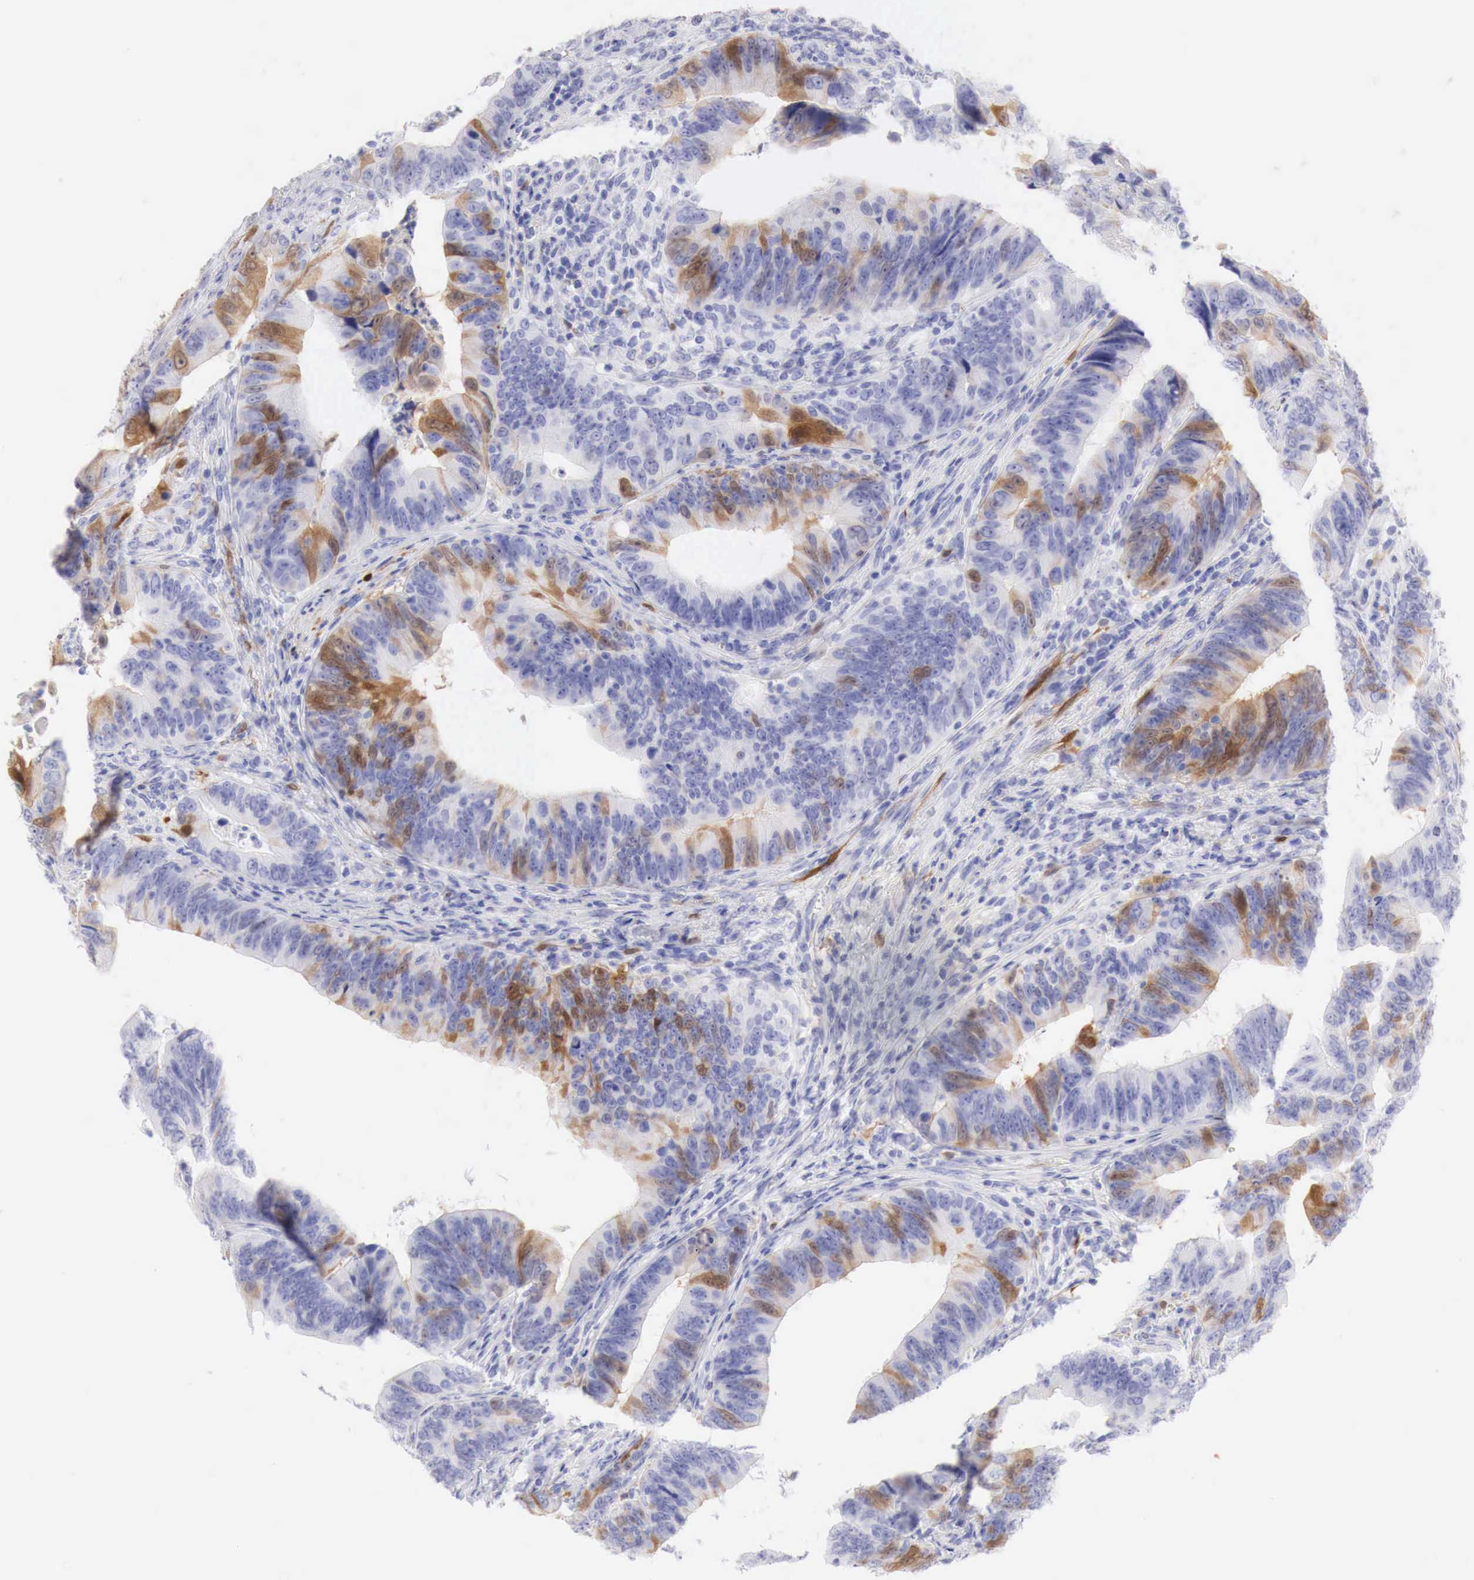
{"staining": {"intensity": "moderate", "quantity": "<25%", "location": "cytoplasmic/membranous"}, "tissue": "colorectal cancer", "cell_type": "Tumor cells", "image_type": "cancer", "snomed": [{"axis": "morphology", "description": "Adenocarcinoma, NOS"}, {"axis": "topography", "description": "Colon"}], "caption": "Protein expression analysis of colorectal cancer displays moderate cytoplasmic/membranous positivity in approximately <25% of tumor cells.", "gene": "CDKN2A", "patient": {"sex": "female", "age": 78}}